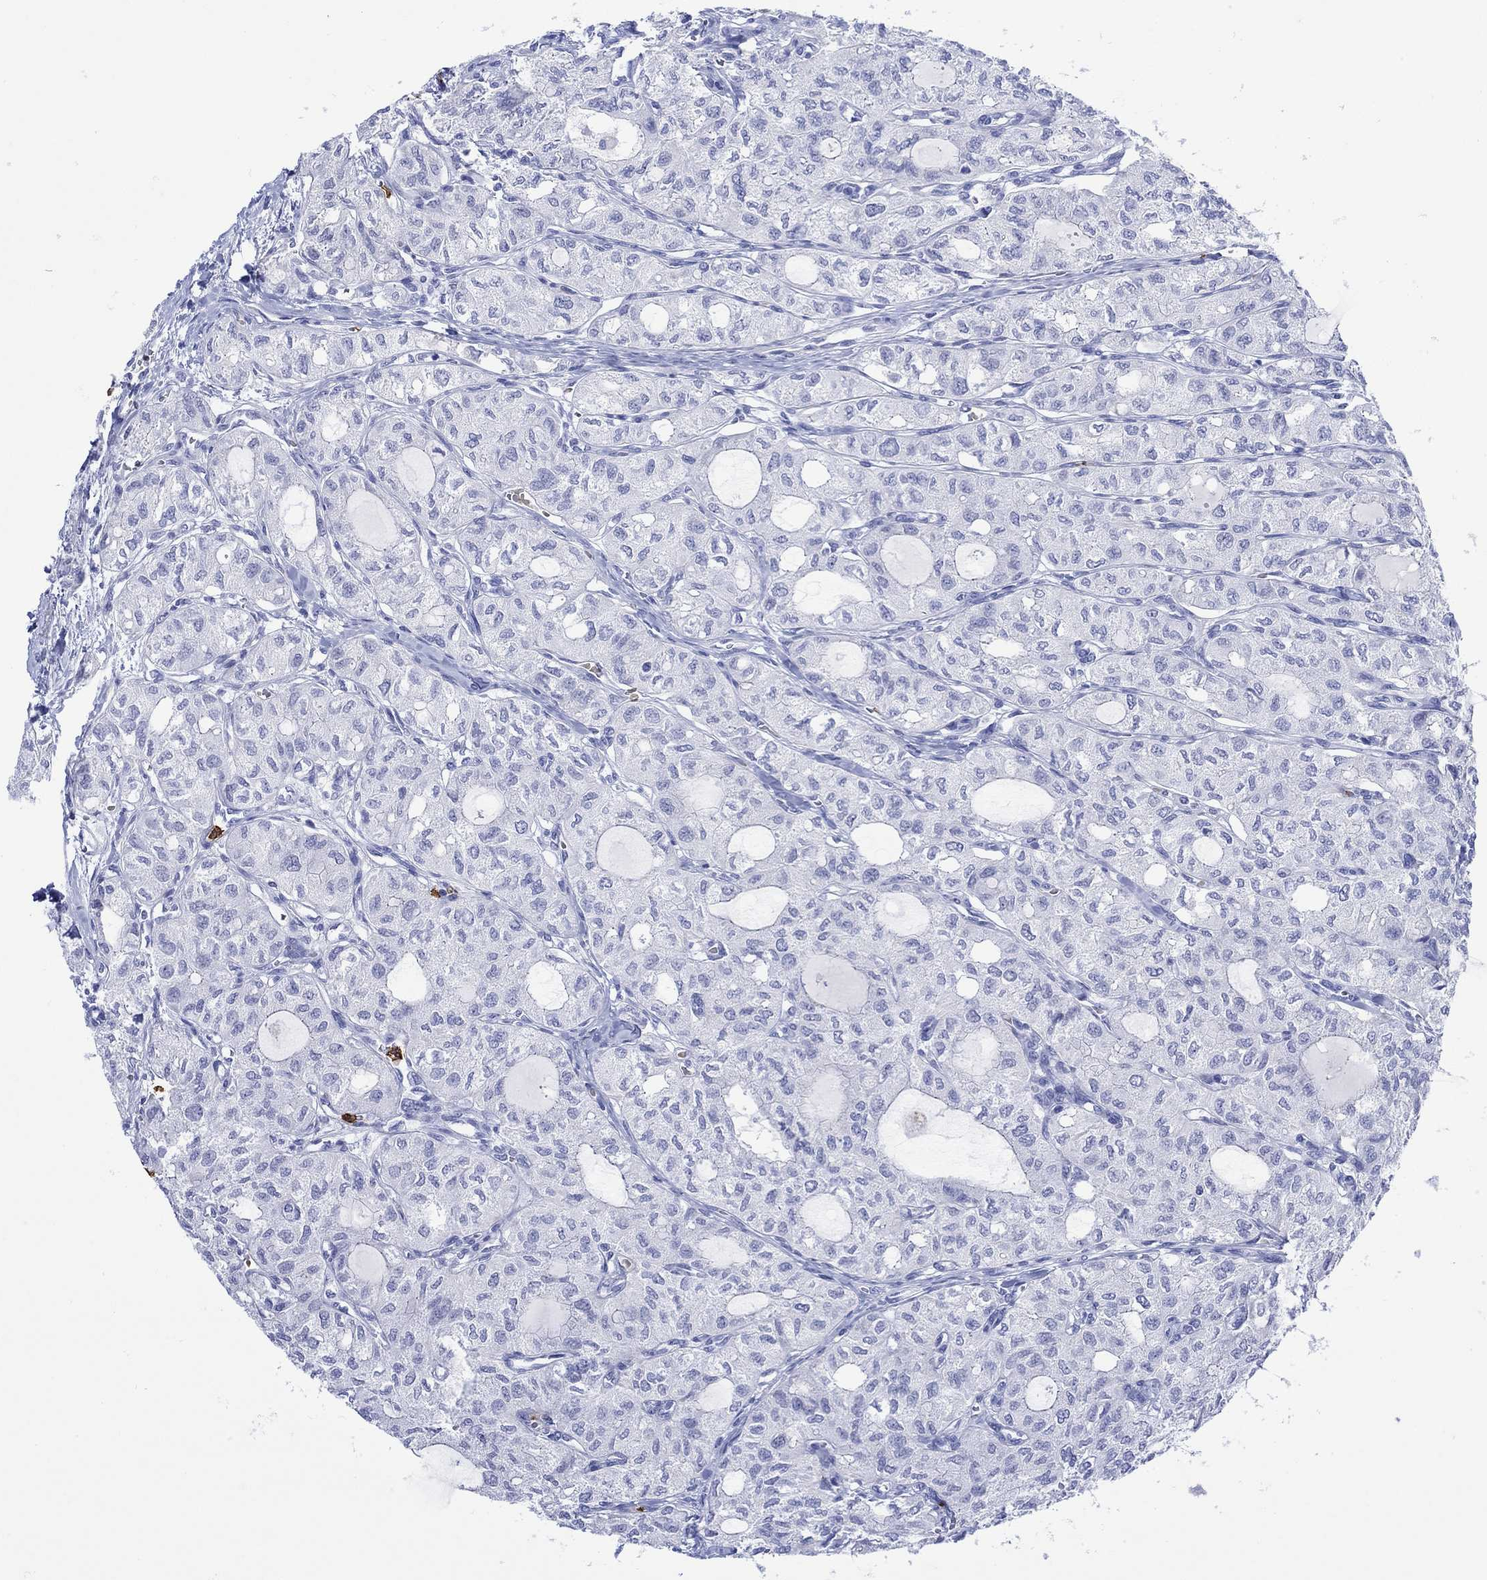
{"staining": {"intensity": "negative", "quantity": "none", "location": "none"}, "tissue": "thyroid cancer", "cell_type": "Tumor cells", "image_type": "cancer", "snomed": [{"axis": "morphology", "description": "Follicular adenoma carcinoma, NOS"}, {"axis": "topography", "description": "Thyroid gland"}], "caption": "The micrograph exhibits no significant positivity in tumor cells of follicular adenoma carcinoma (thyroid).", "gene": "LINGO3", "patient": {"sex": "male", "age": 75}}